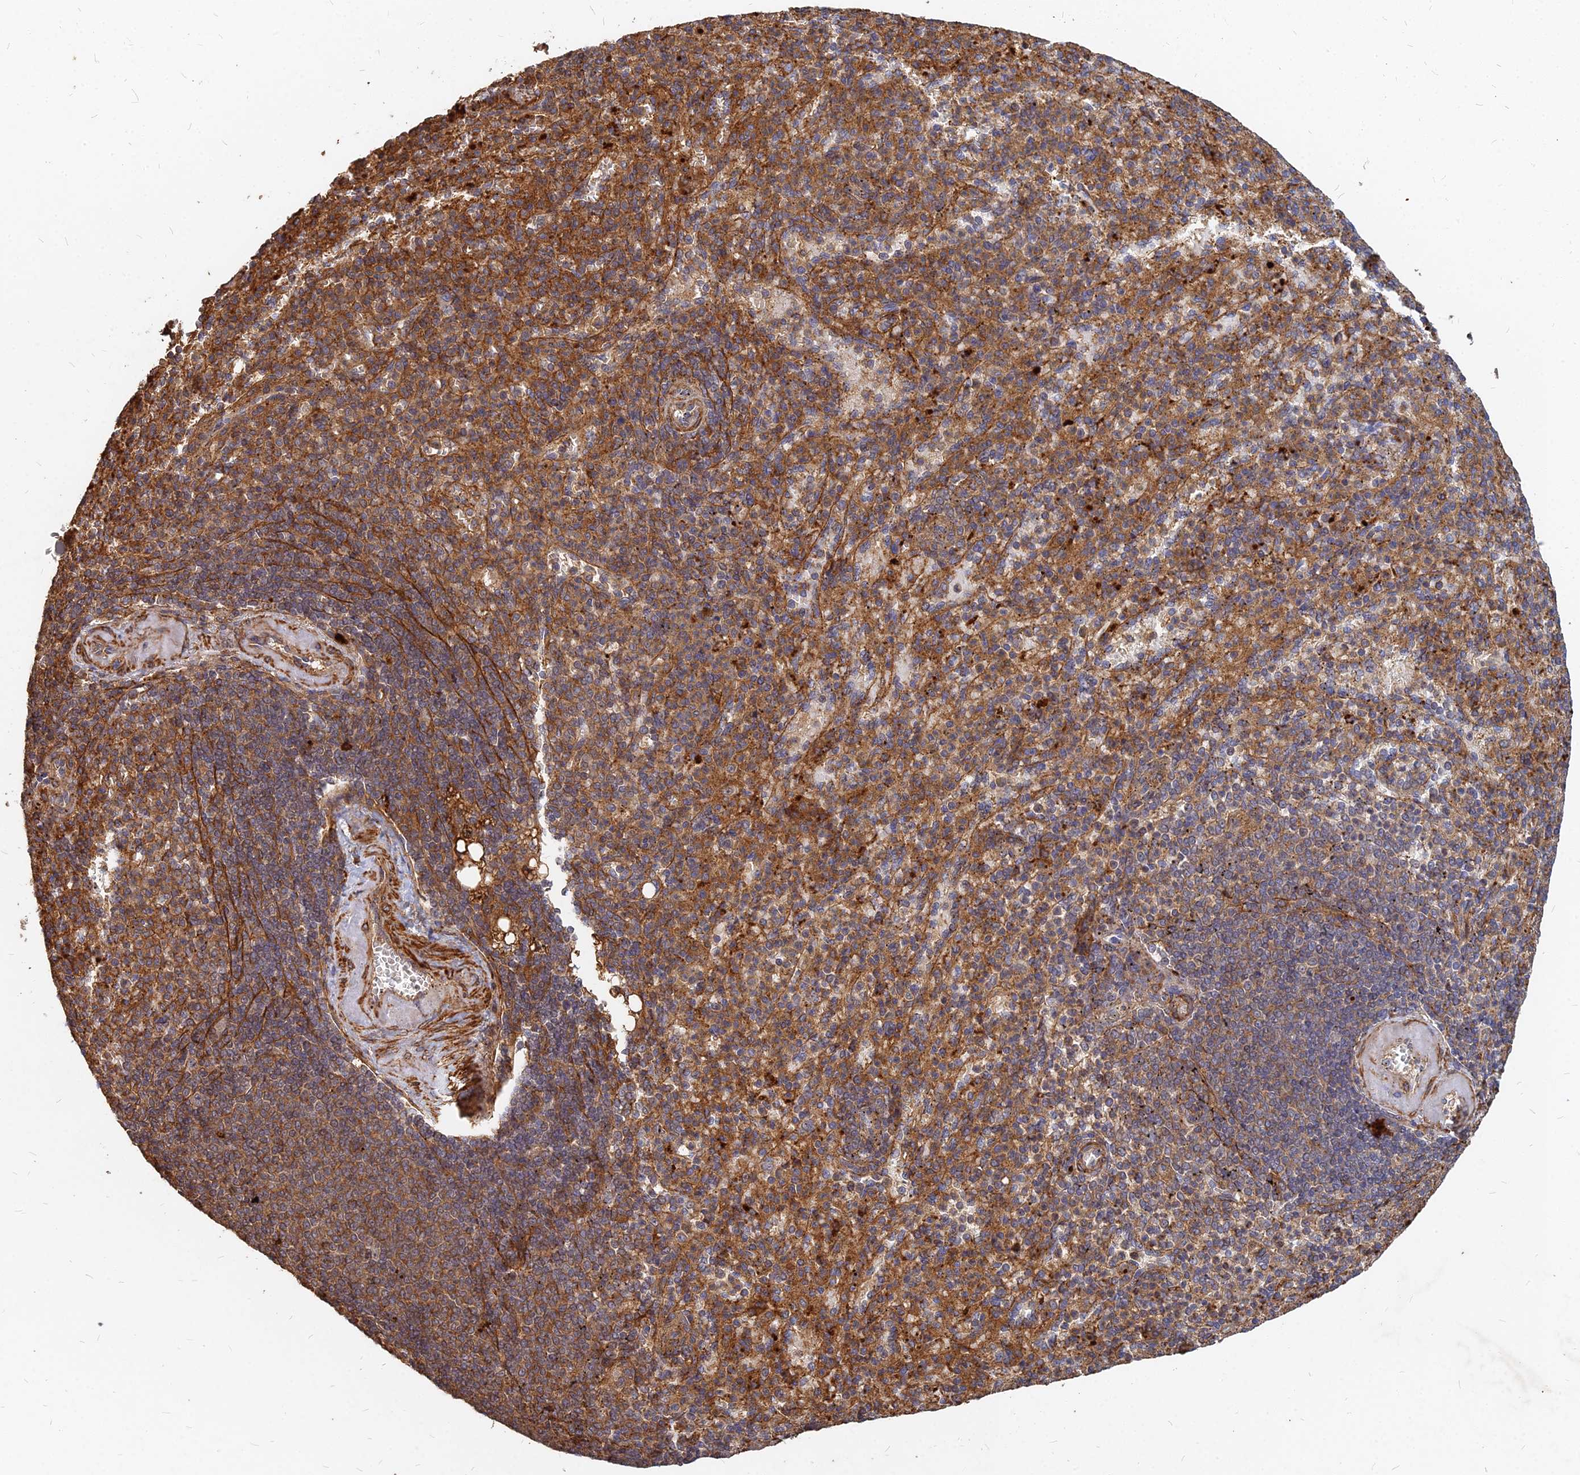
{"staining": {"intensity": "strong", "quantity": ">75%", "location": "cytoplasmic/membranous"}, "tissue": "spleen", "cell_type": "Cells in red pulp", "image_type": "normal", "snomed": [{"axis": "morphology", "description": "Normal tissue, NOS"}, {"axis": "topography", "description": "Spleen"}], "caption": "An immunohistochemistry image of normal tissue is shown. Protein staining in brown highlights strong cytoplasmic/membranous positivity in spleen within cells in red pulp. The staining was performed using DAB, with brown indicating positive protein expression. Nuclei are stained blue with hematoxylin.", "gene": "UBE2W", "patient": {"sex": "female", "age": 74}}